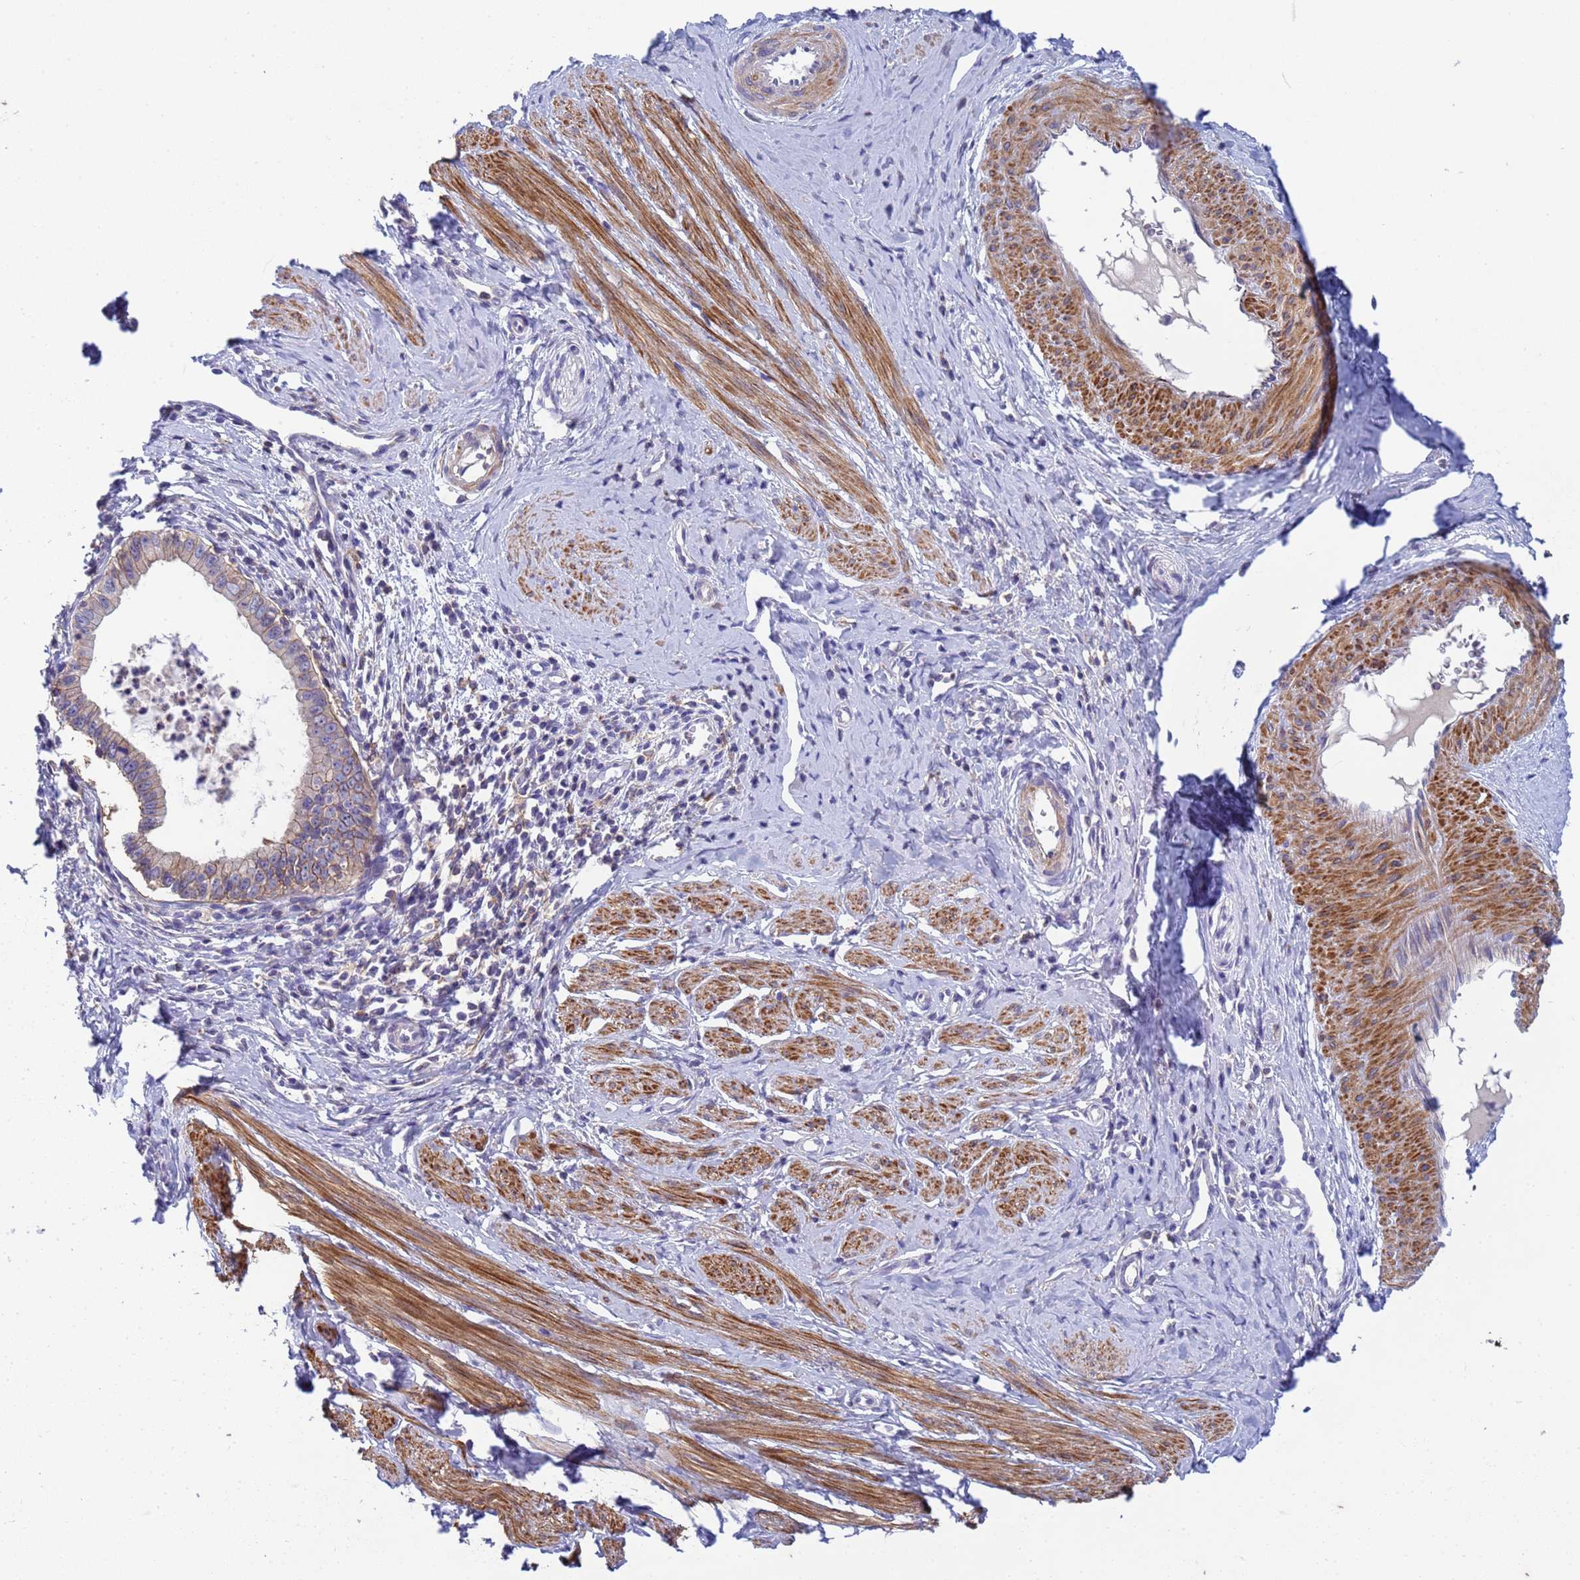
{"staining": {"intensity": "weak", "quantity": "25%-75%", "location": "cytoplasmic/membranous"}, "tissue": "cervical cancer", "cell_type": "Tumor cells", "image_type": "cancer", "snomed": [{"axis": "morphology", "description": "Adenocarcinoma, NOS"}, {"axis": "topography", "description": "Cervix"}], "caption": "Brown immunohistochemical staining in cervical cancer (adenocarcinoma) reveals weak cytoplasmic/membranous expression in approximately 25%-75% of tumor cells. The staining is performed using DAB (3,3'-diaminobenzidine) brown chromogen to label protein expression. The nuclei are counter-stained blue using hematoxylin.", "gene": "KLHL13", "patient": {"sex": "female", "age": 36}}